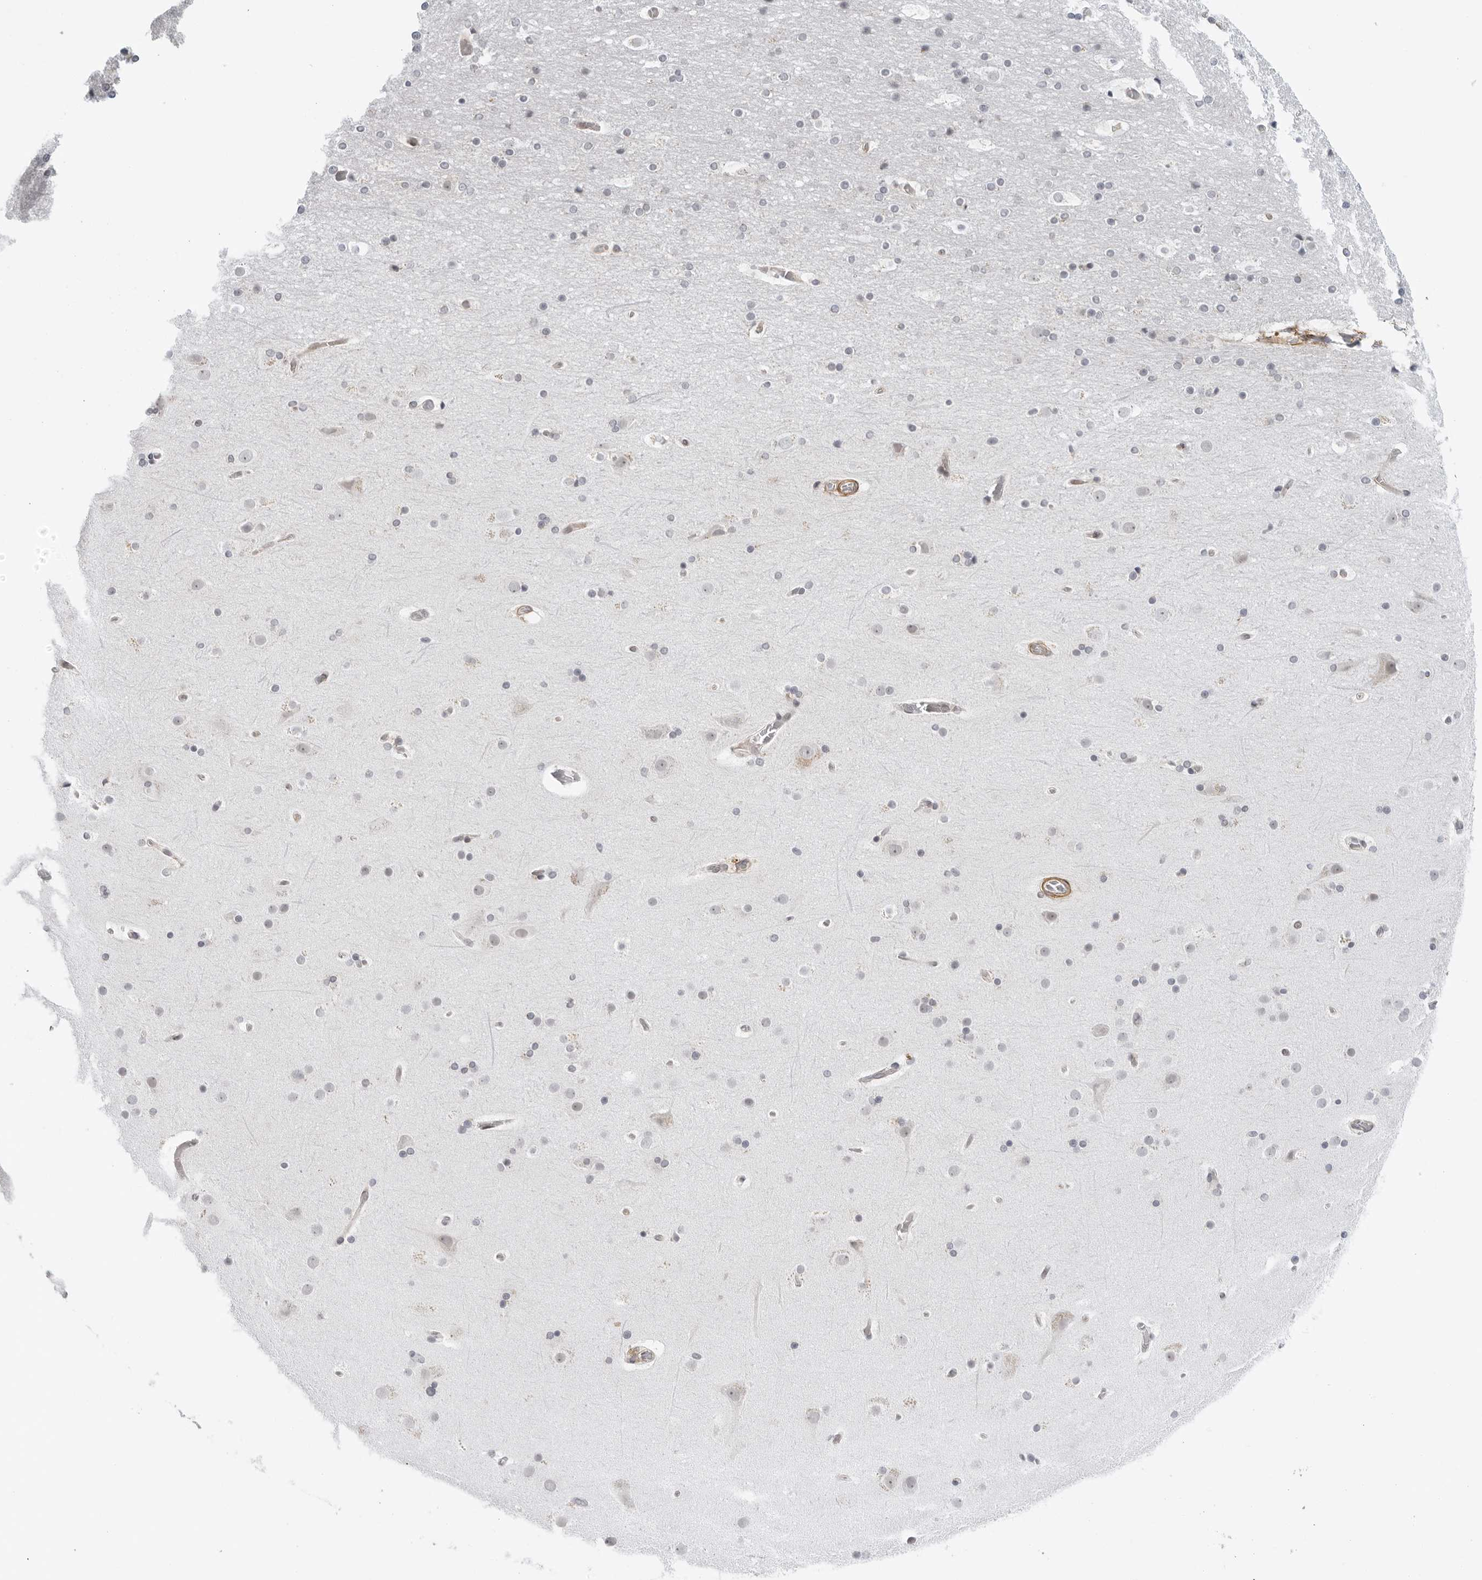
{"staining": {"intensity": "weak", "quantity": ">75%", "location": "cytoplasmic/membranous,nuclear"}, "tissue": "cerebral cortex", "cell_type": "Endothelial cells", "image_type": "normal", "snomed": [{"axis": "morphology", "description": "Normal tissue, NOS"}, {"axis": "topography", "description": "Cerebral cortex"}], "caption": "Immunohistochemistry photomicrograph of normal cerebral cortex stained for a protein (brown), which exhibits low levels of weak cytoplasmic/membranous,nuclear staining in approximately >75% of endothelial cells.", "gene": "SUGCT", "patient": {"sex": "male", "age": 57}}